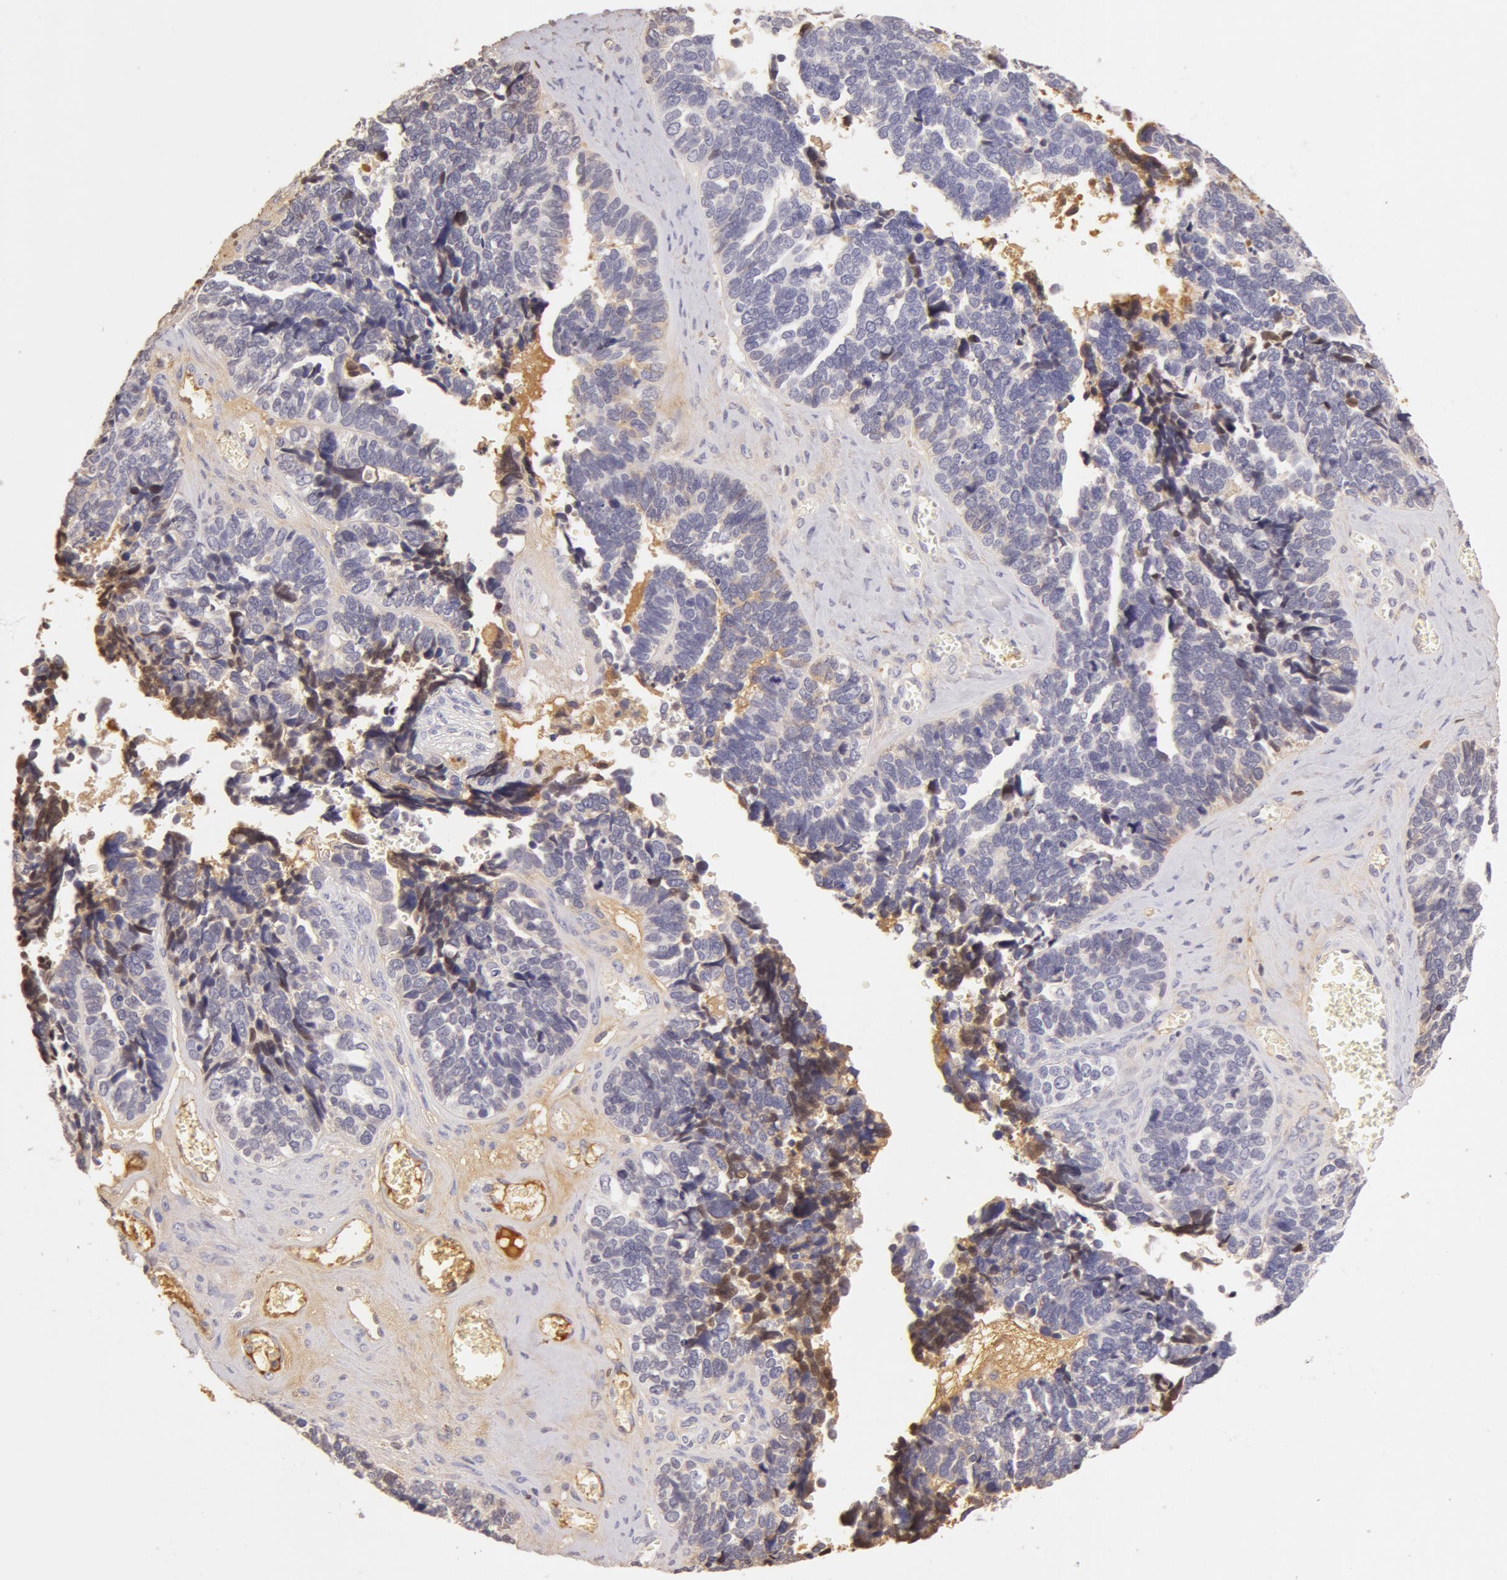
{"staining": {"intensity": "weak", "quantity": "<25%", "location": "nuclear"}, "tissue": "ovarian cancer", "cell_type": "Tumor cells", "image_type": "cancer", "snomed": [{"axis": "morphology", "description": "Cystadenocarcinoma, serous, NOS"}, {"axis": "topography", "description": "Ovary"}], "caption": "Immunohistochemistry (IHC) of human ovarian serous cystadenocarcinoma exhibits no expression in tumor cells.", "gene": "AHSG", "patient": {"sex": "female", "age": 77}}